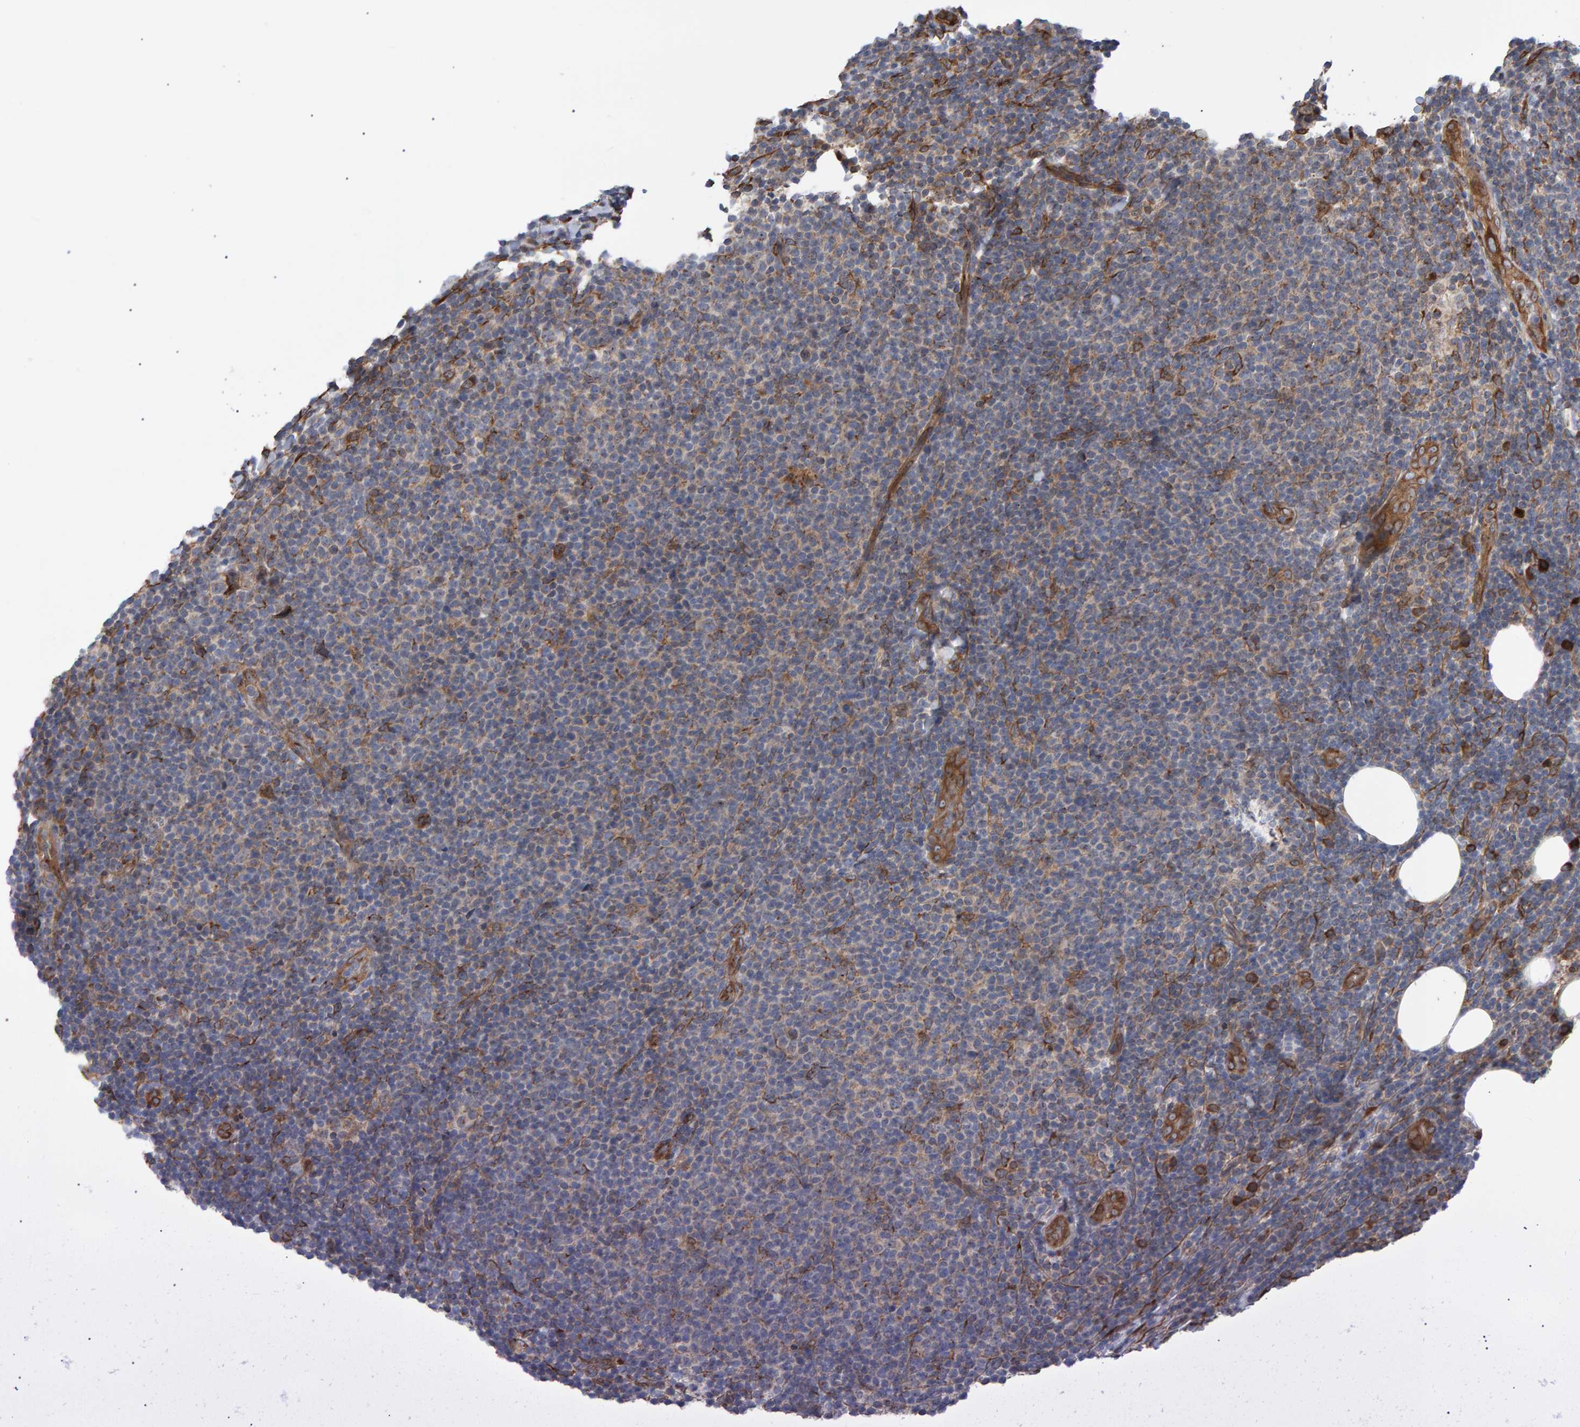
{"staining": {"intensity": "strong", "quantity": "<25%", "location": "cytoplasmic/membranous"}, "tissue": "lymphoma", "cell_type": "Tumor cells", "image_type": "cancer", "snomed": [{"axis": "morphology", "description": "Malignant lymphoma, non-Hodgkin's type, Low grade"}, {"axis": "topography", "description": "Lymph node"}], "caption": "An image of human lymphoma stained for a protein exhibits strong cytoplasmic/membranous brown staining in tumor cells.", "gene": "FAM117A", "patient": {"sex": "male", "age": 66}}